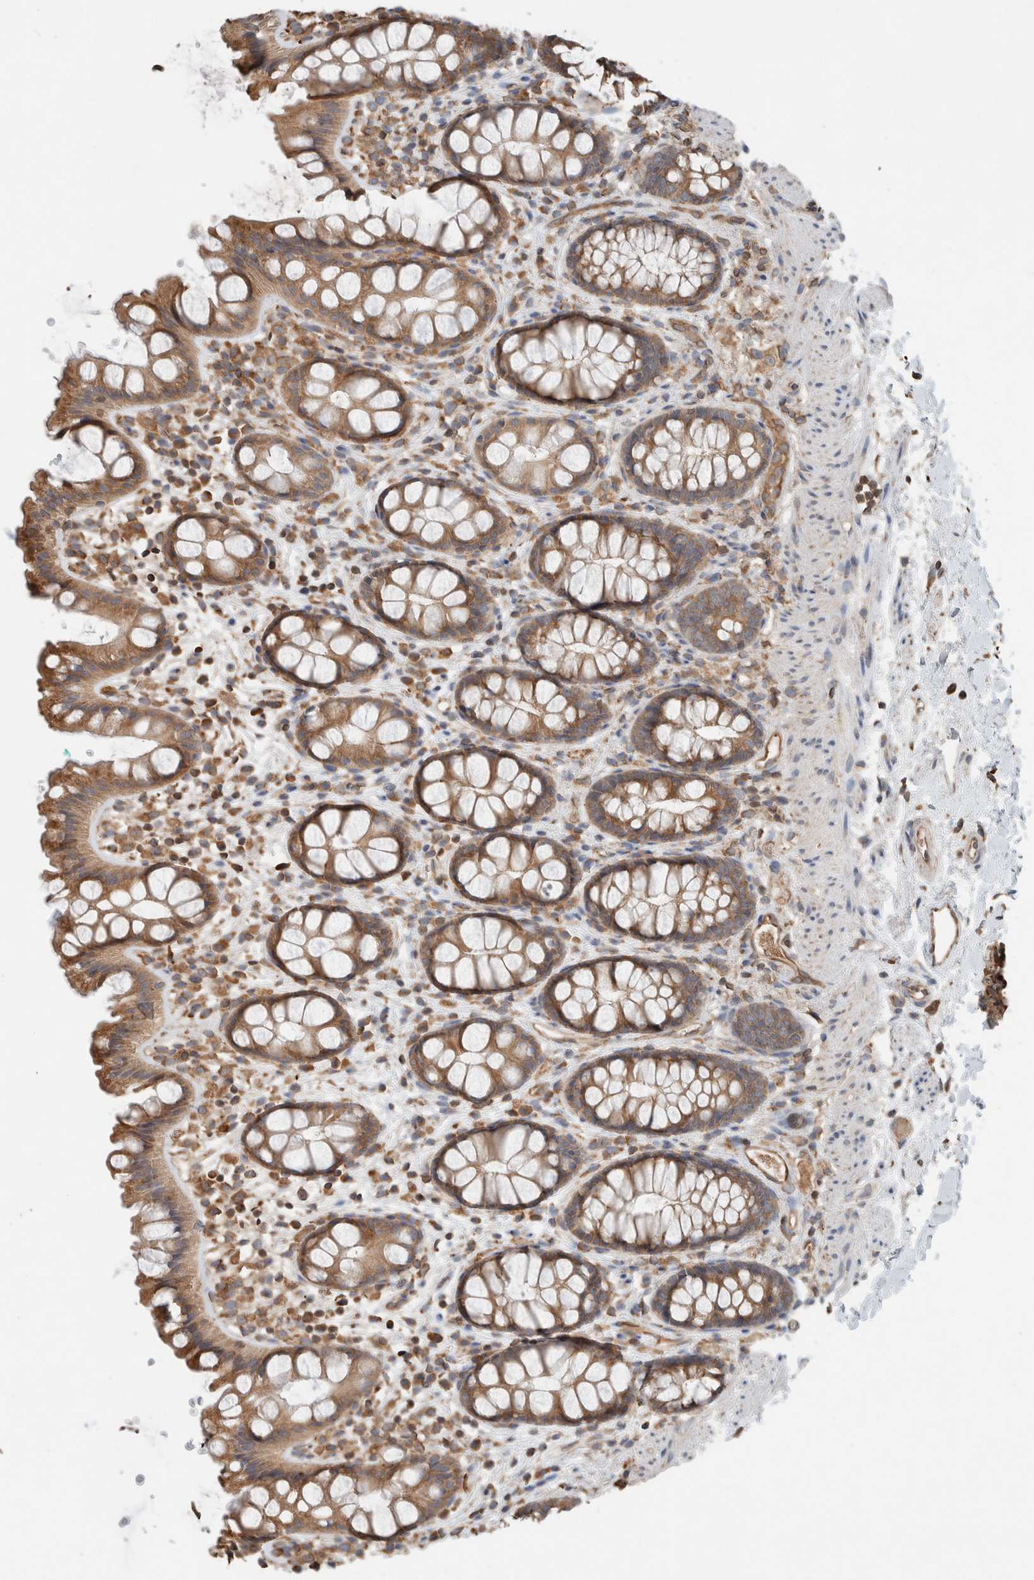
{"staining": {"intensity": "moderate", "quantity": ">75%", "location": "cytoplasmic/membranous"}, "tissue": "rectum", "cell_type": "Glandular cells", "image_type": "normal", "snomed": [{"axis": "morphology", "description": "Normal tissue, NOS"}, {"axis": "topography", "description": "Rectum"}], "caption": "Protein positivity by immunohistochemistry displays moderate cytoplasmic/membranous expression in approximately >75% of glandular cells in normal rectum.", "gene": "ERAP2", "patient": {"sex": "female", "age": 65}}